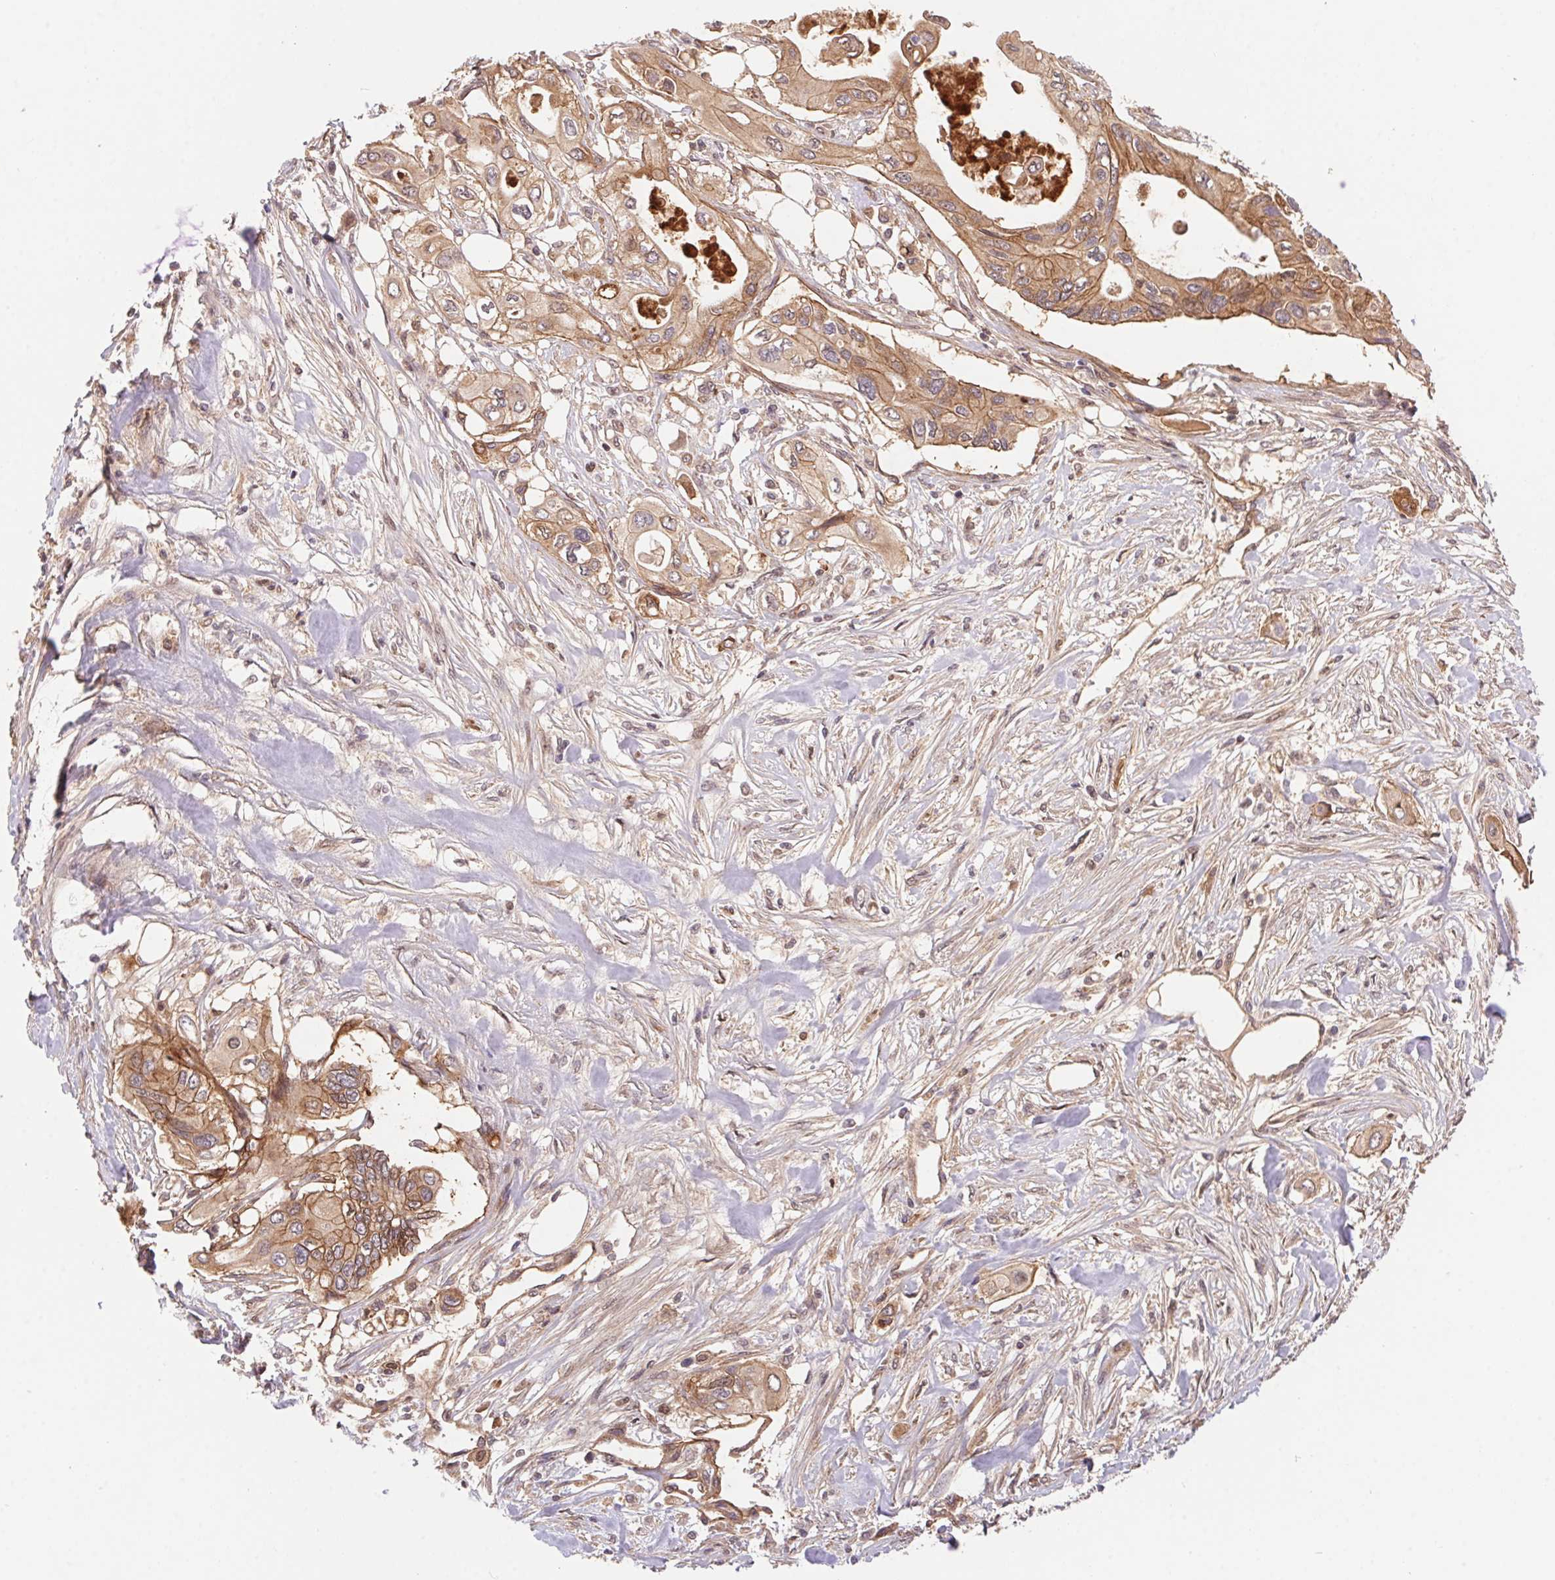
{"staining": {"intensity": "moderate", "quantity": ">75%", "location": "cytoplasmic/membranous"}, "tissue": "pancreatic cancer", "cell_type": "Tumor cells", "image_type": "cancer", "snomed": [{"axis": "morphology", "description": "Adenocarcinoma, NOS"}, {"axis": "topography", "description": "Pancreas"}], "caption": "A medium amount of moderate cytoplasmic/membranous expression is present in about >75% of tumor cells in pancreatic adenocarcinoma tissue.", "gene": "SLC52A2", "patient": {"sex": "female", "age": 63}}